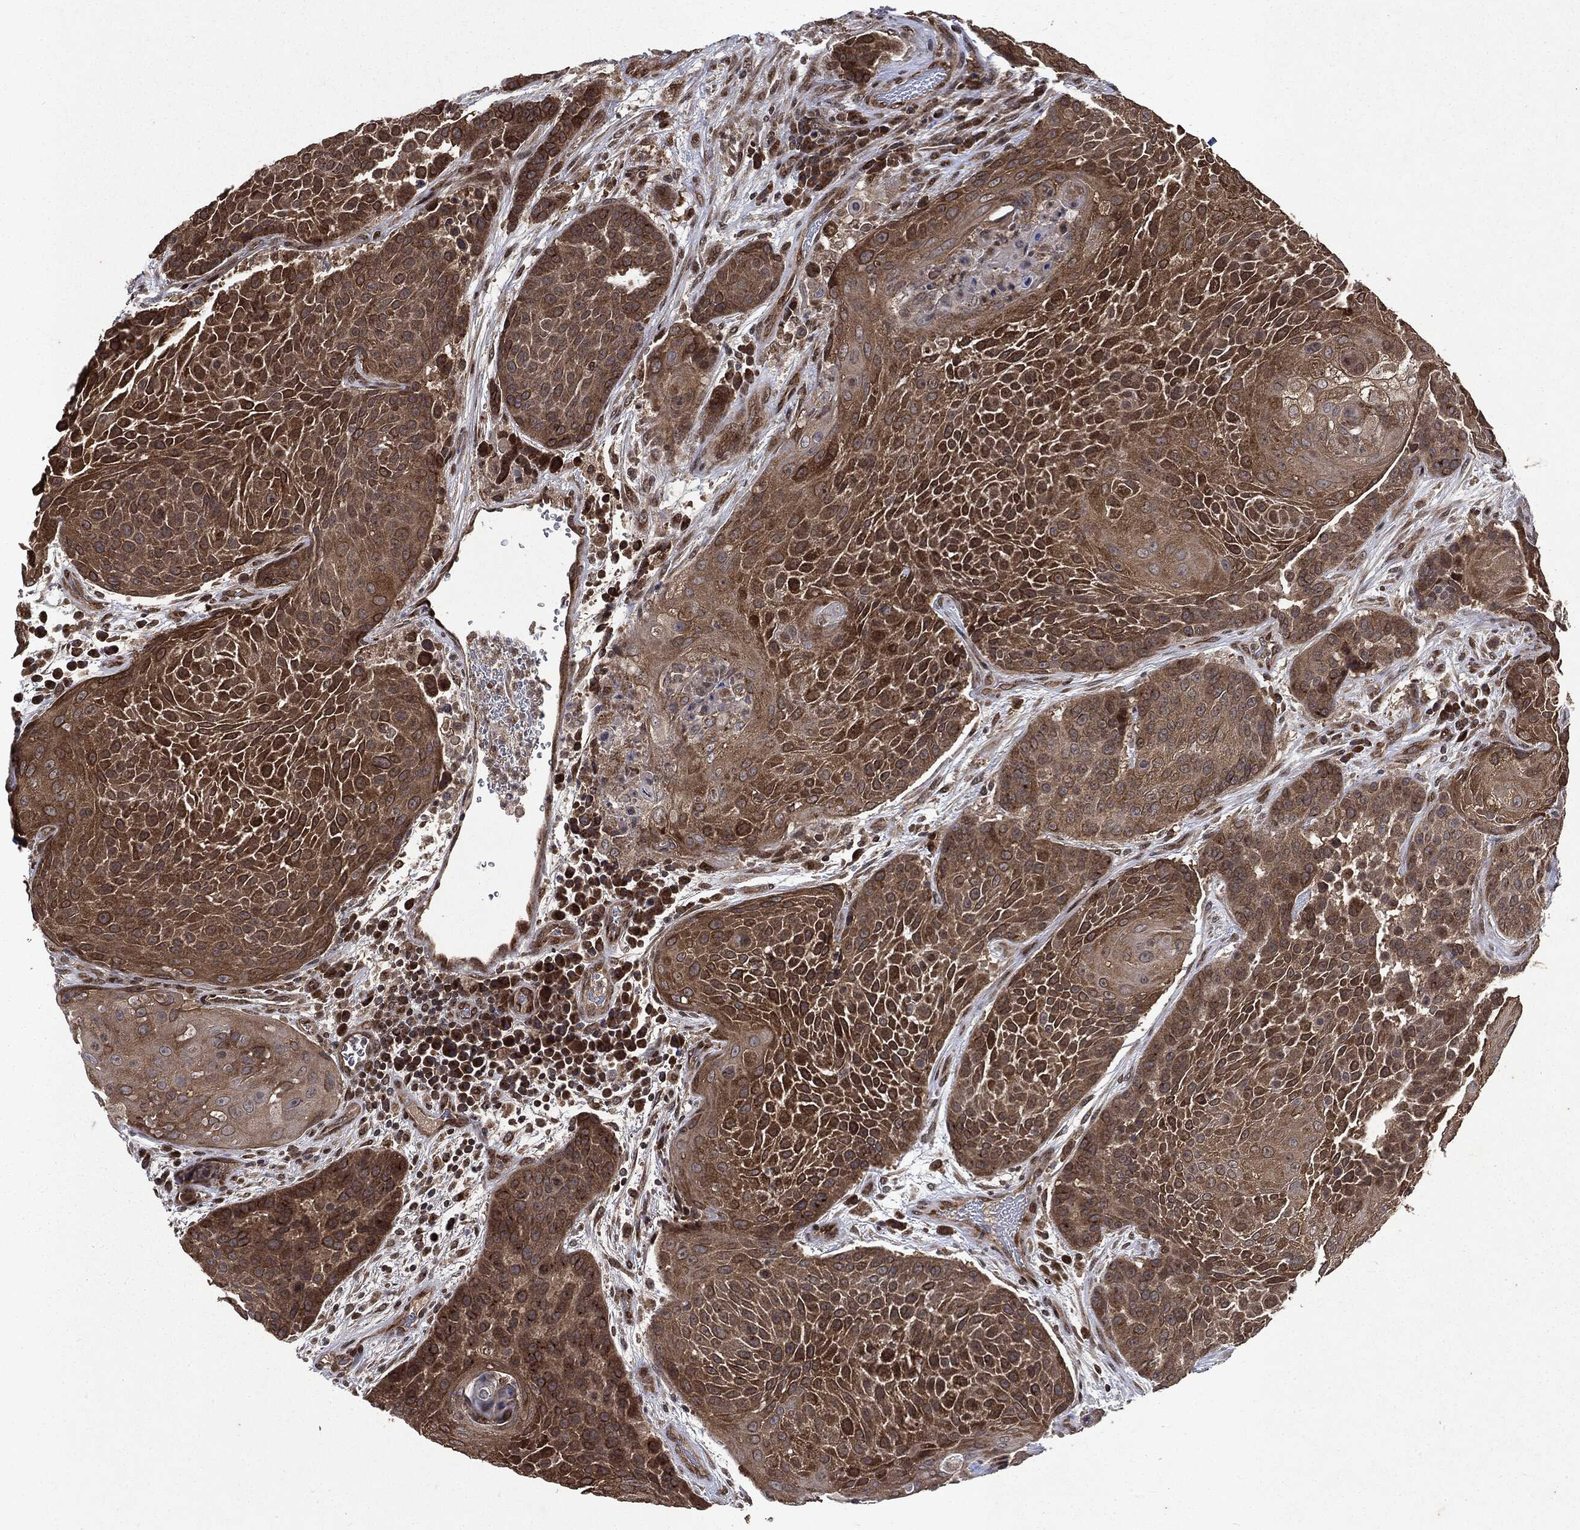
{"staining": {"intensity": "moderate", "quantity": ">75%", "location": "cytoplasmic/membranous"}, "tissue": "urothelial cancer", "cell_type": "Tumor cells", "image_type": "cancer", "snomed": [{"axis": "morphology", "description": "Urothelial carcinoma, High grade"}, {"axis": "topography", "description": "Urinary bladder"}], "caption": "Urothelial cancer stained with a brown dye displays moderate cytoplasmic/membranous positive positivity in approximately >75% of tumor cells.", "gene": "PLPPR2", "patient": {"sex": "female", "age": 63}}